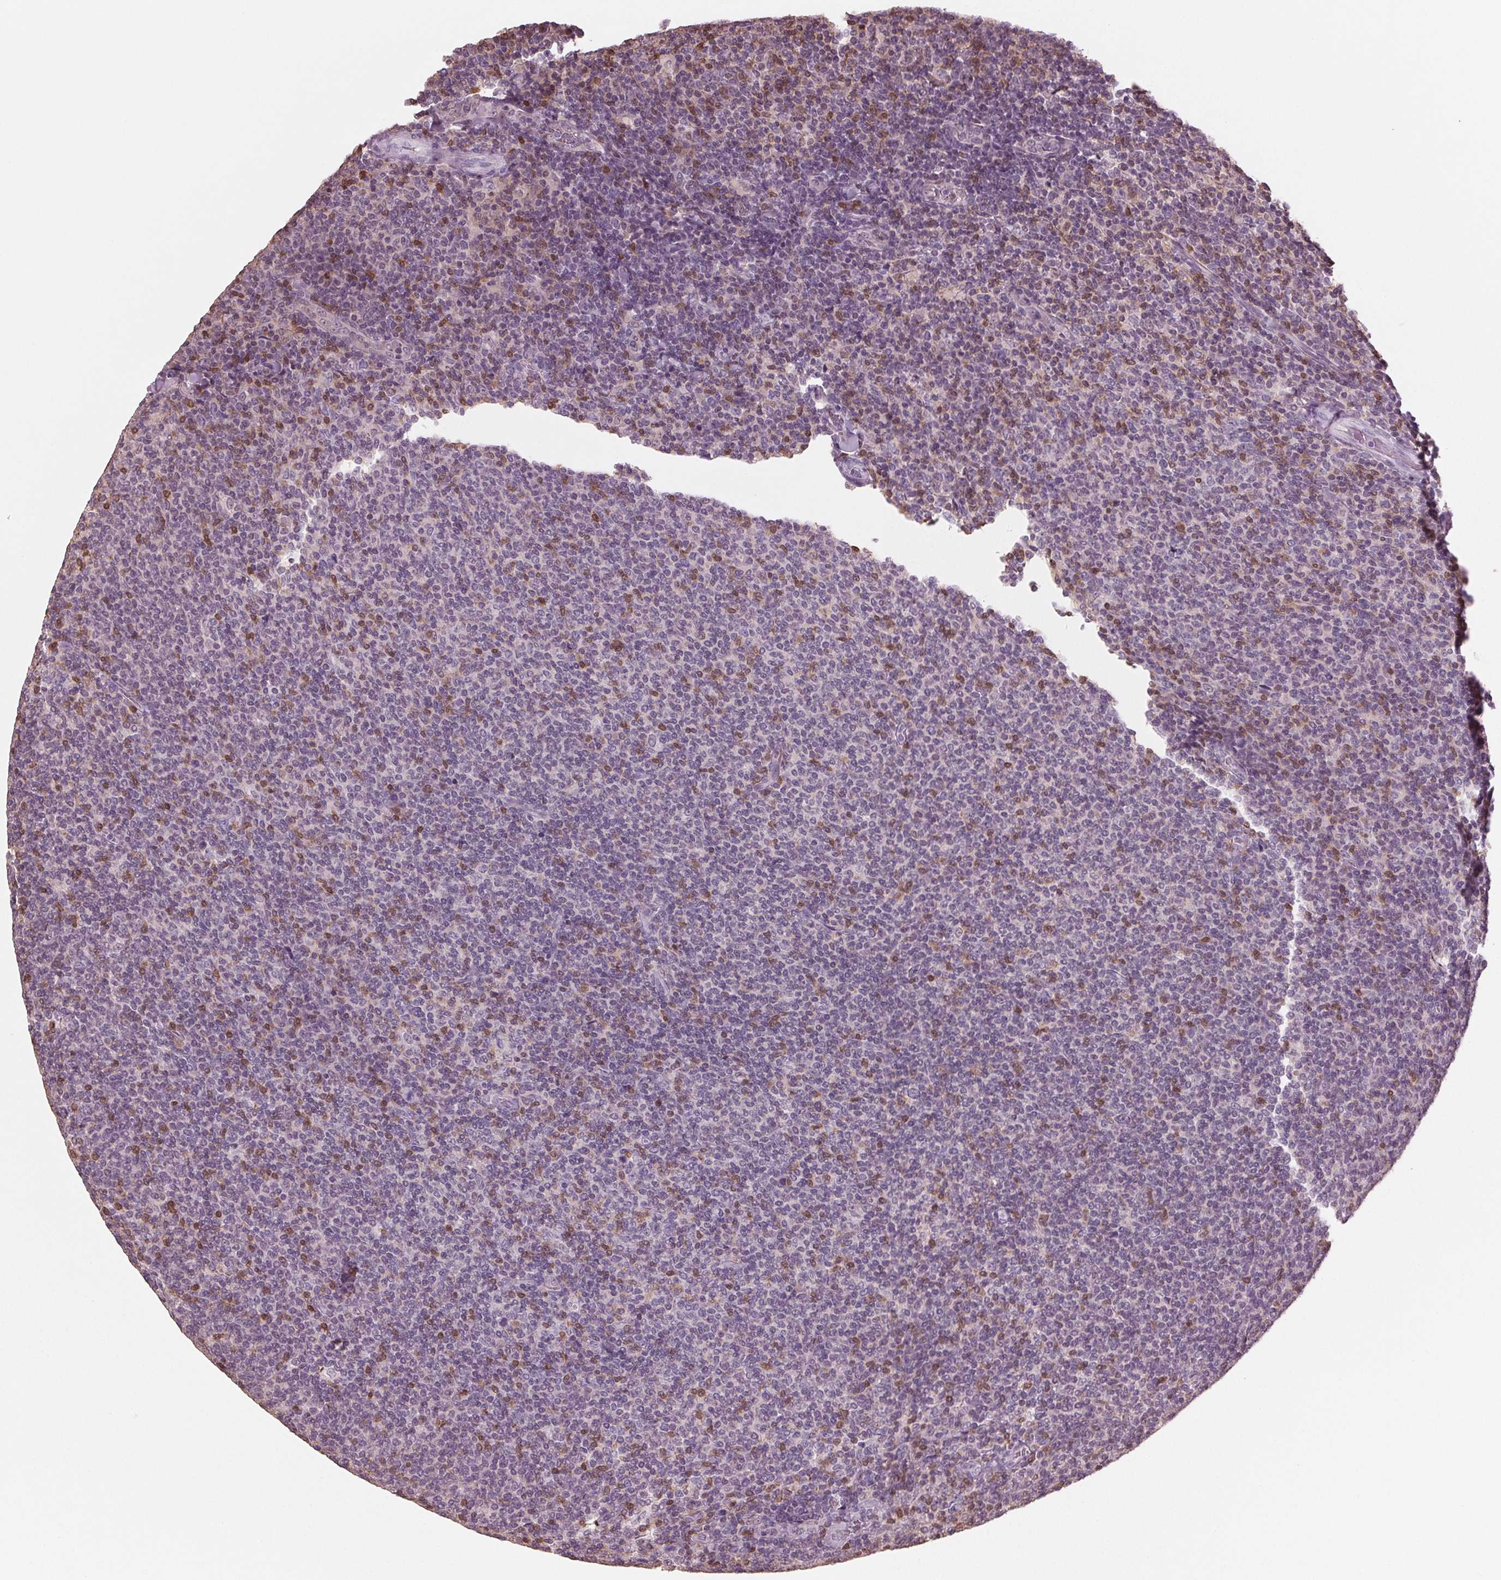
{"staining": {"intensity": "negative", "quantity": "none", "location": "none"}, "tissue": "lymphoma", "cell_type": "Tumor cells", "image_type": "cancer", "snomed": [{"axis": "morphology", "description": "Malignant lymphoma, non-Hodgkin's type, Low grade"}, {"axis": "topography", "description": "Lymph node"}], "caption": "This is an immunohistochemistry micrograph of malignant lymphoma, non-Hodgkin's type (low-grade). There is no staining in tumor cells.", "gene": "BTLA", "patient": {"sex": "male", "age": 52}}